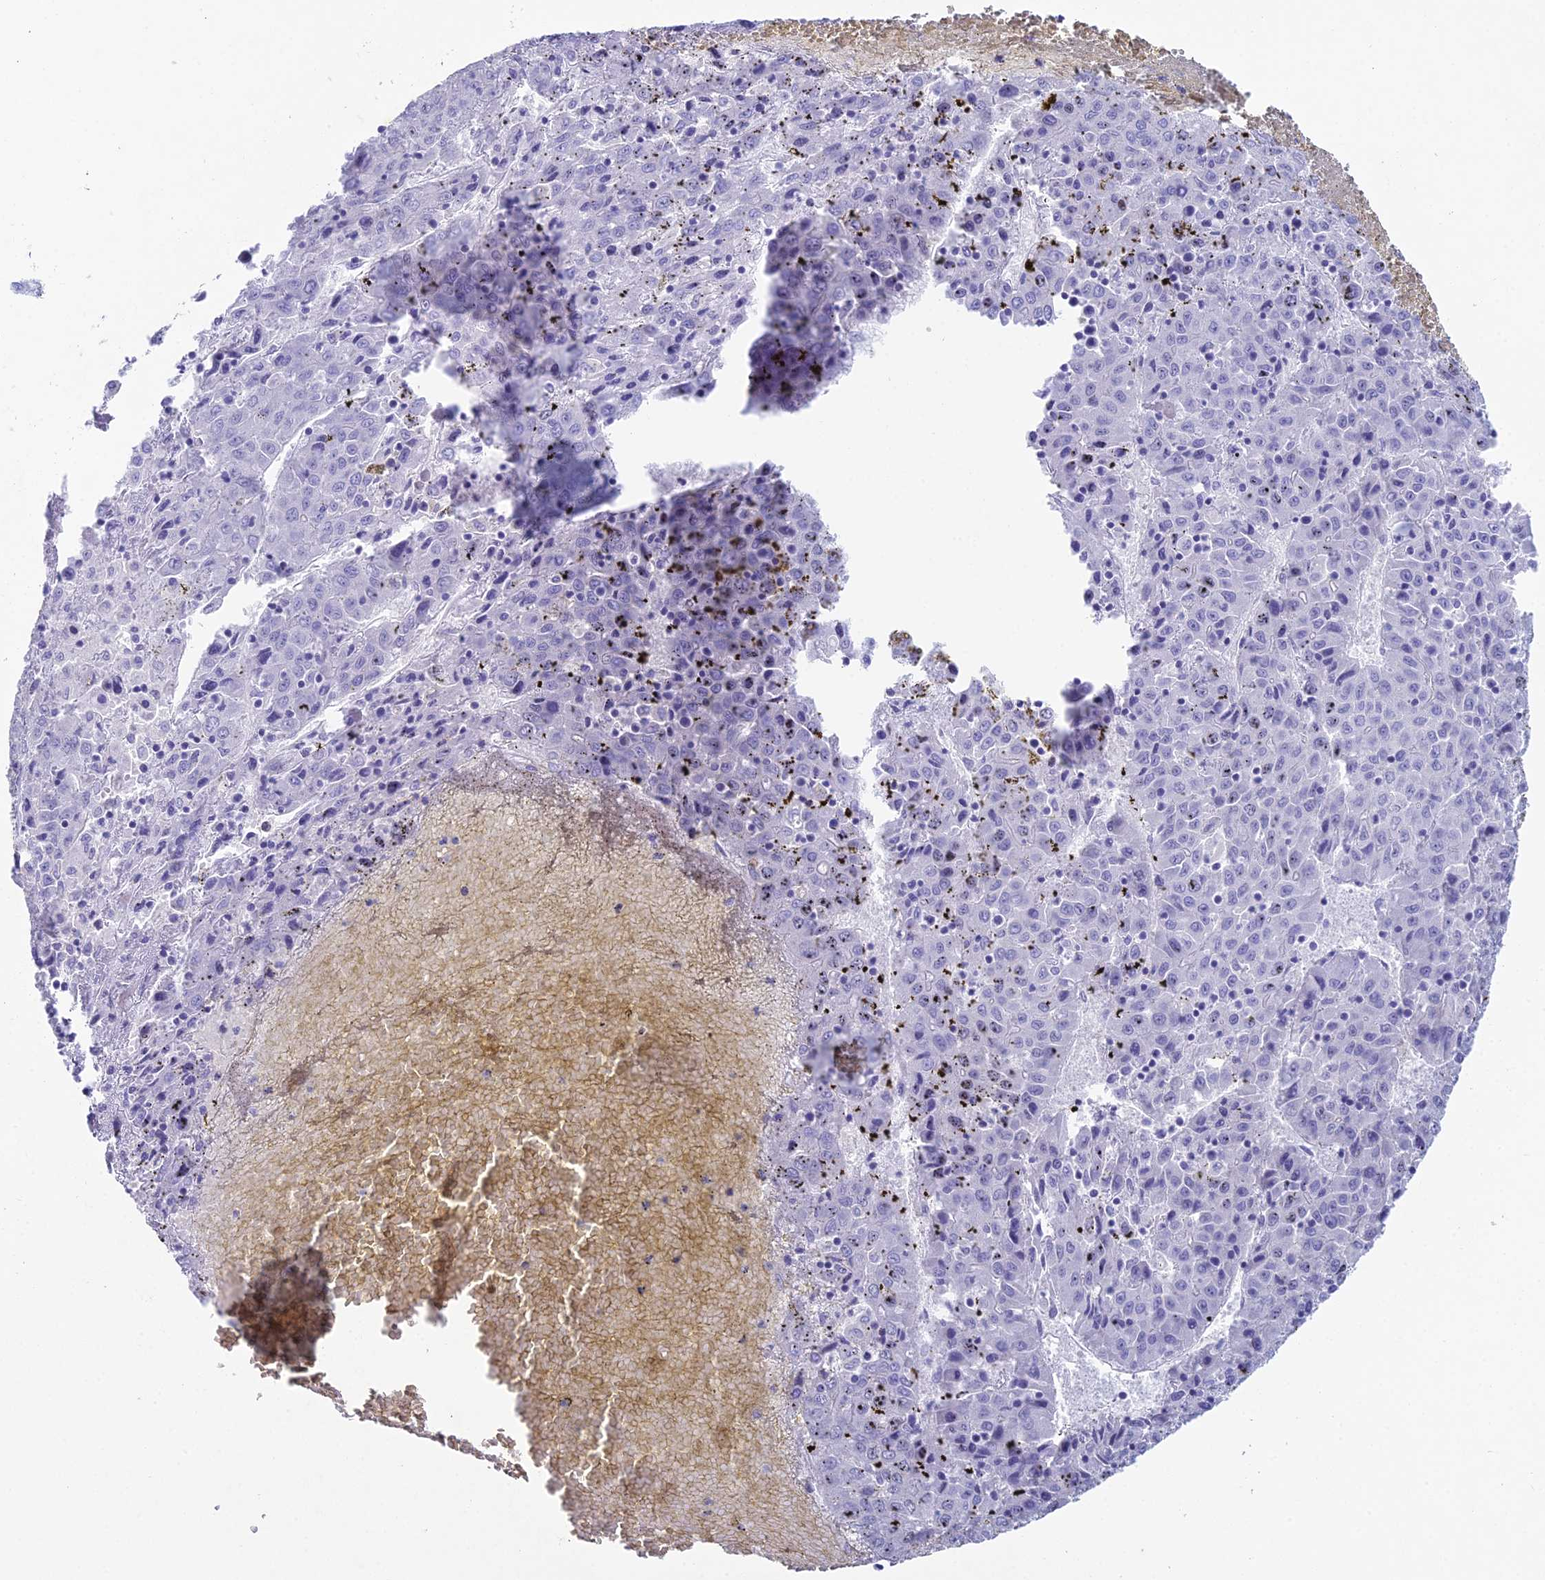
{"staining": {"intensity": "negative", "quantity": "none", "location": "none"}, "tissue": "liver cancer", "cell_type": "Tumor cells", "image_type": "cancer", "snomed": [{"axis": "morphology", "description": "Carcinoma, Hepatocellular, NOS"}, {"axis": "topography", "description": "Liver"}], "caption": "A high-resolution image shows immunohistochemistry staining of liver cancer, which shows no significant expression in tumor cells.", "gene": "NCAM1", "patient": {"sex": "female", "age": 53}}